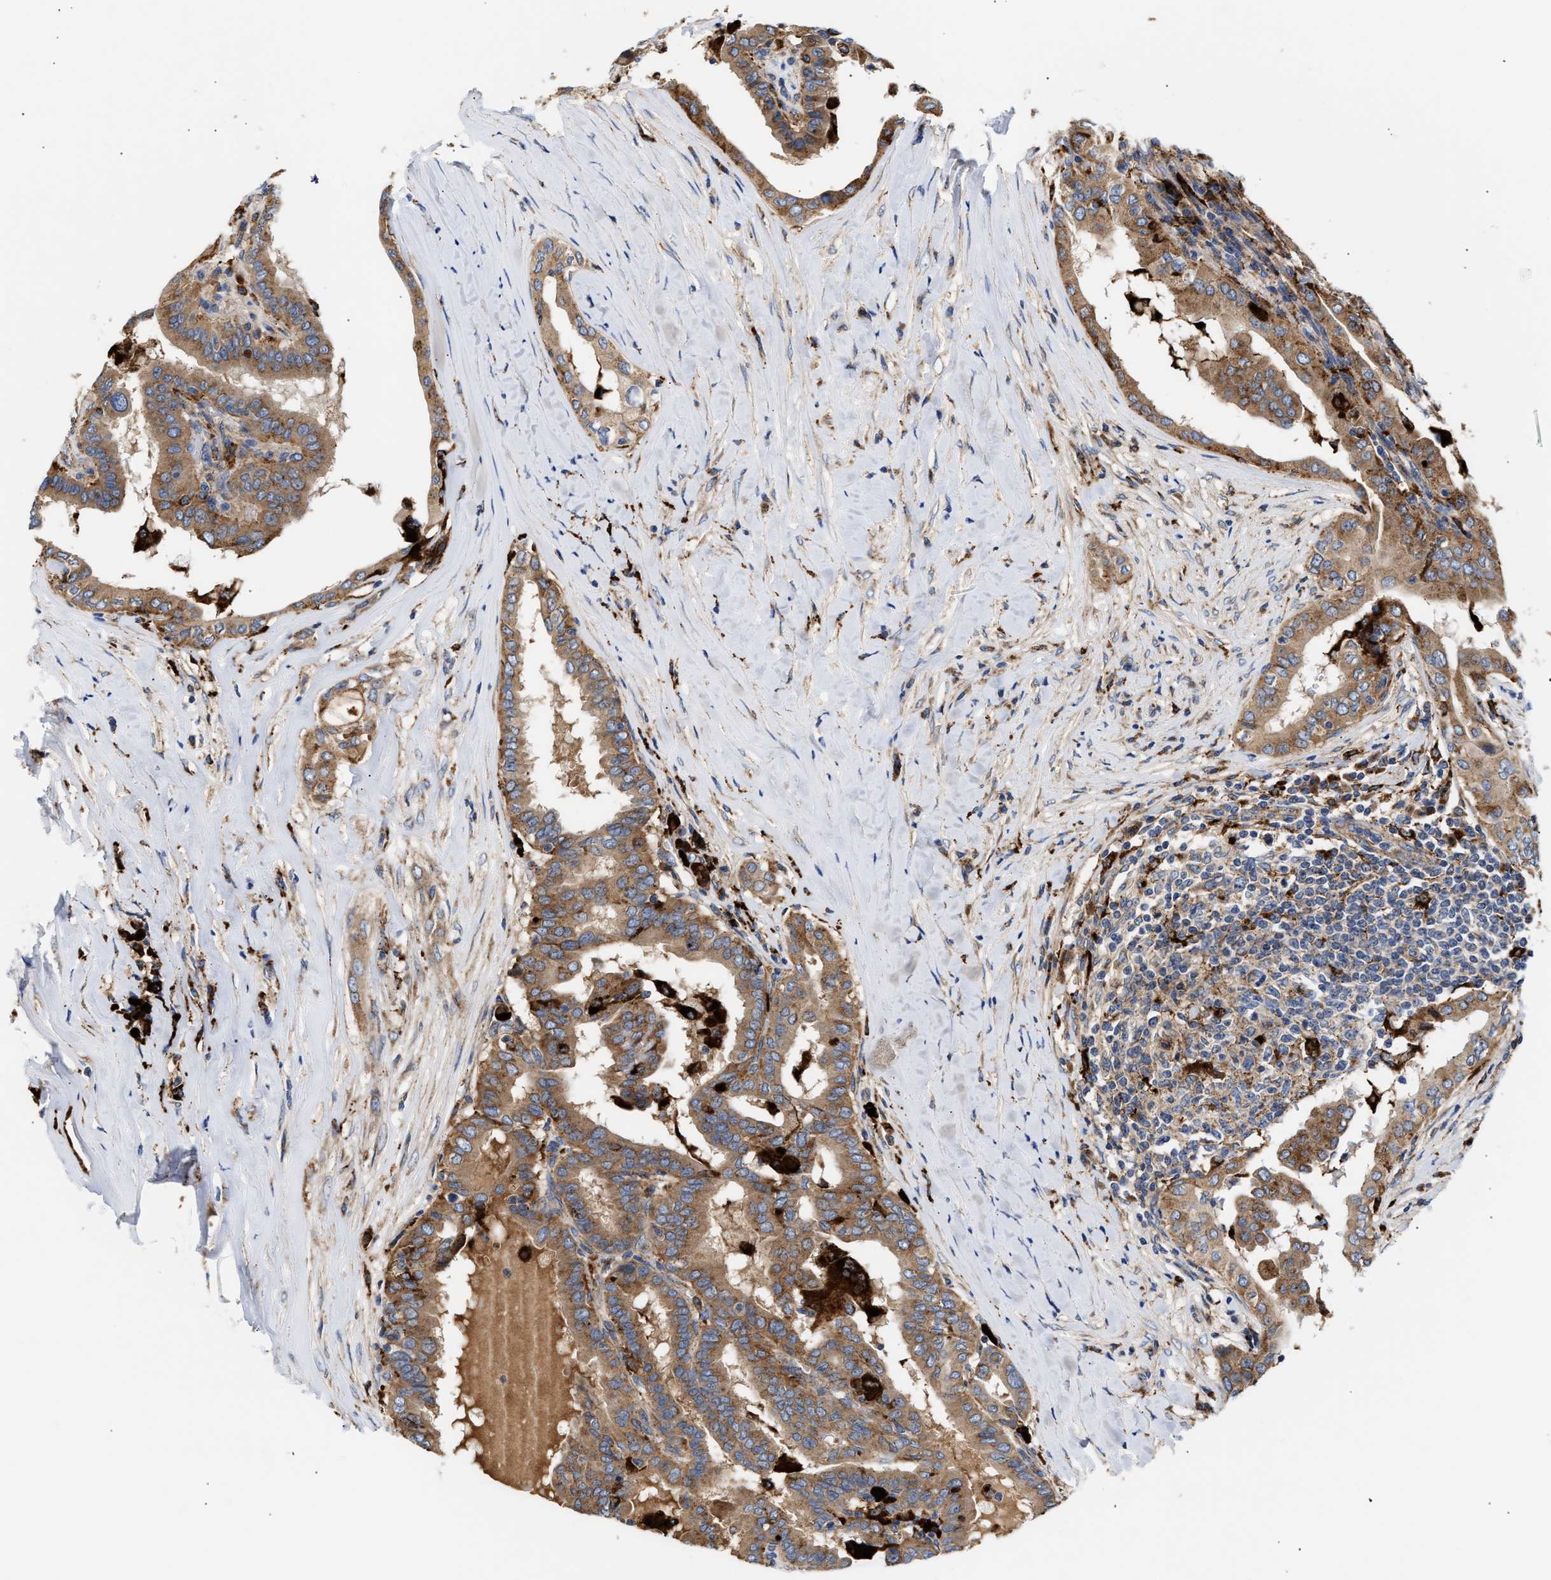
{"staining": {"intensity": "moderate", "quantity": ">75%", "location": "cytoplasmic/membranous"}, "tissue": "thyroid cancer", "cell_type": "Tumor cells", "image_type": "cancer", "snomed": [{"axis": "morphology", "description": "Papillary adenocarcinoma, NOS"}, {"axis": "topography", "description": "Thyroid gland"}], "caption": "A brown stain highlights moderate cytoplasmic/membranous positivity of a protein in human thyroid cancer tumor cells. Using DAB (3,3'-diaminobenzidine) (brown) and hematoxylin (blue) stains, captured at high magnification using brightfield microscopy.", "gene": "CCDC146", "patient": {"sex": "male", "age": 33}}